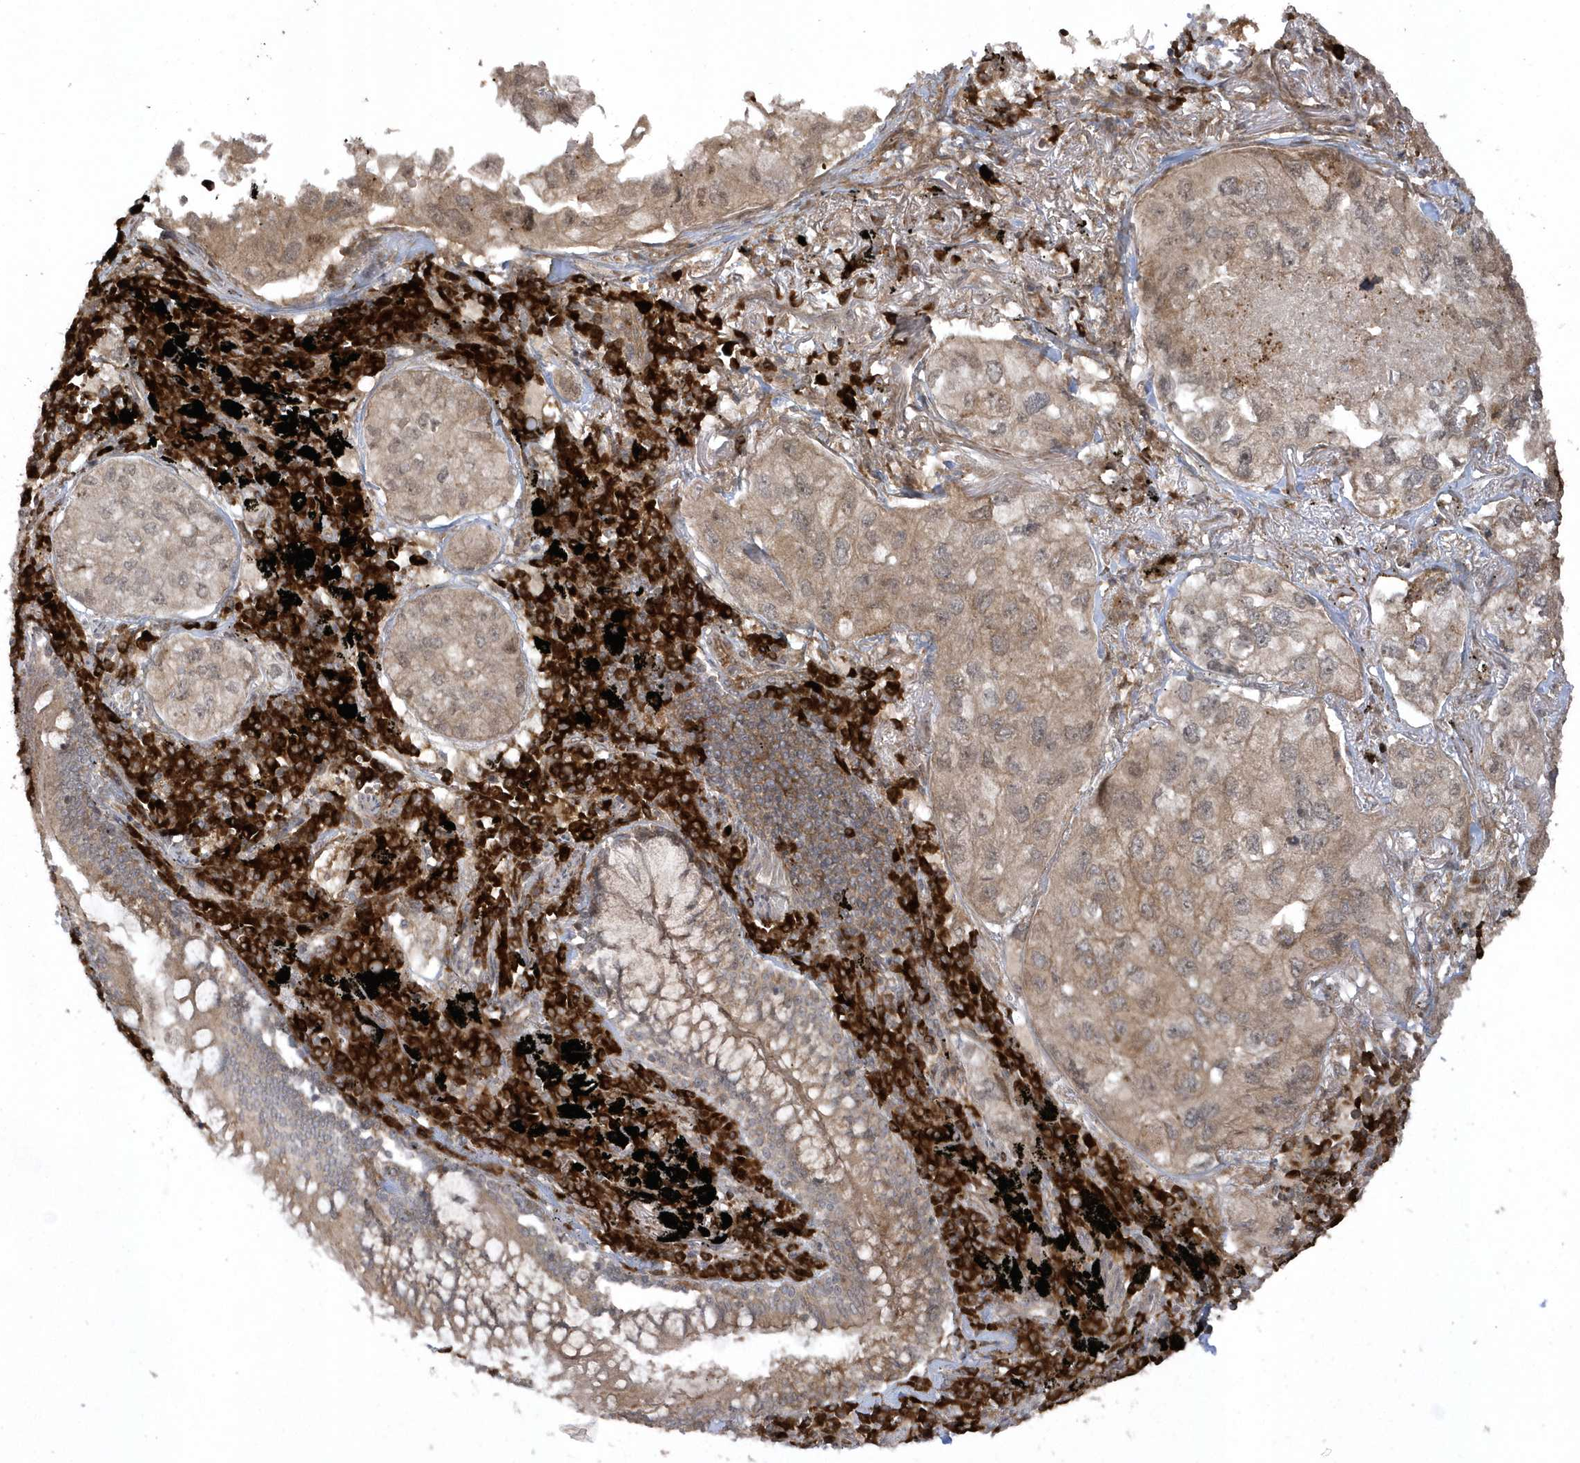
{"staining": {"intensity": "weak", "quantity": ">75%", "location": "cytoplasmic/membranous"}, "tissue": "lung cancer", "cell_type": "Tumor cells", "image_type": "cancer", "snomed": [{"axis": "morphology", "description": "Adenocarcinoma, NOS"}, {"axis": "topography", "description": "Lung"}], "caption": "Immunohistochemical staining of lung cancer displays weak cytoplasmic/membranous protein expression in about >75% of tumor cells.", "gene": "HERPUD1", "patient": {"sex": "male", "age": 65}}